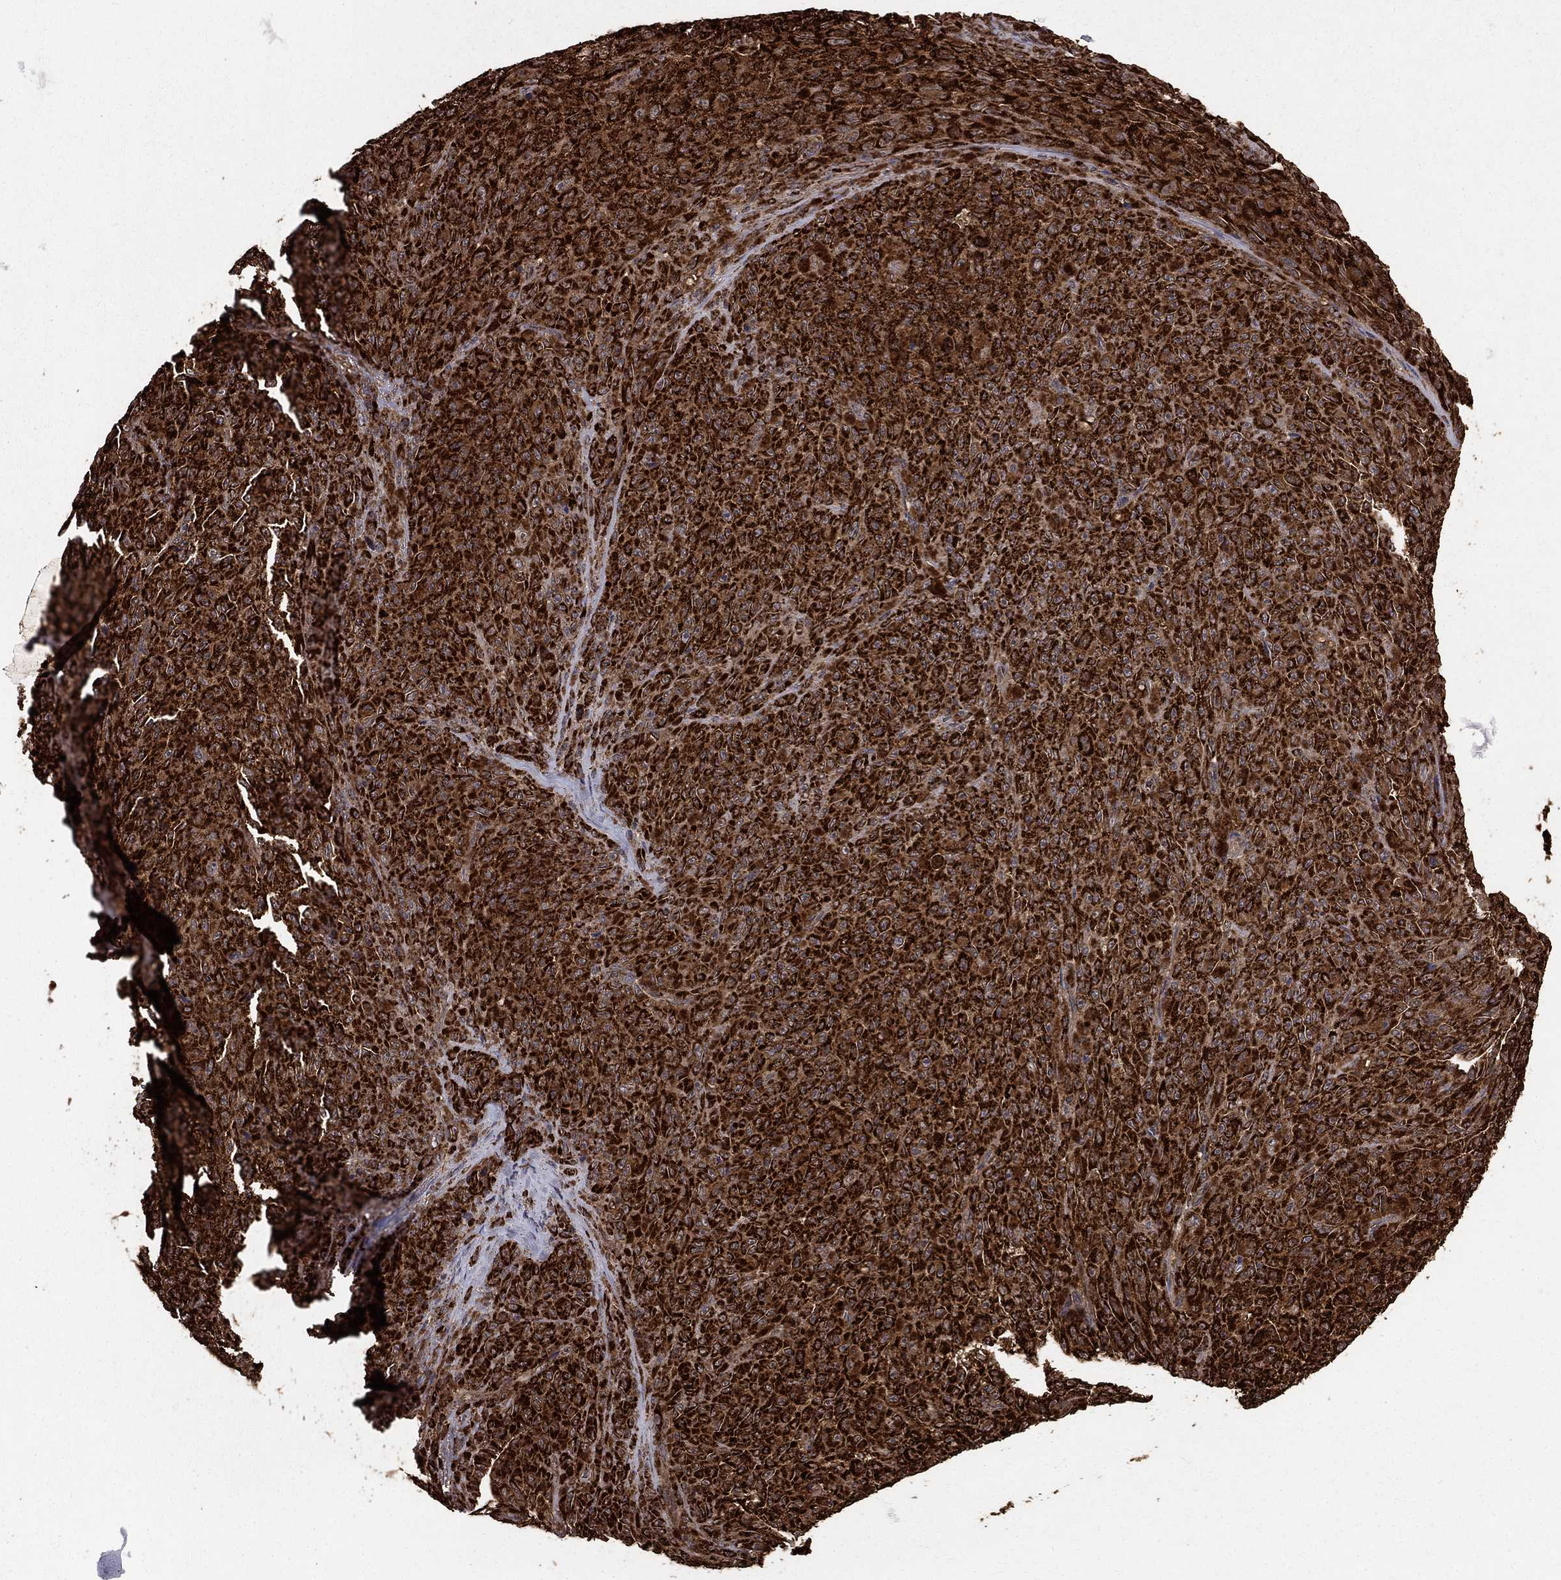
{"staining": {"intensity": "strong", "quantity": ">75%", "location": "cytoplasmic/membranous"}, "tissue": "melanoma", "cell_type": "Tumor cells", "image_type": "cancer", "snomed": [{"axis": "morphology", "description": "Malignant melanoma, NOS"}, {"axis": "topography", "description": "Skin"}], "caption": "This photomicrograph shows immunohistochemistry (IHC) staining of human malignant melanoma, with high strong cytoplasmic/membranous positivity in approximately >75% of tumor cells.", "gene": "GCSH", "patient": {"sex": "female", "age": 82}}